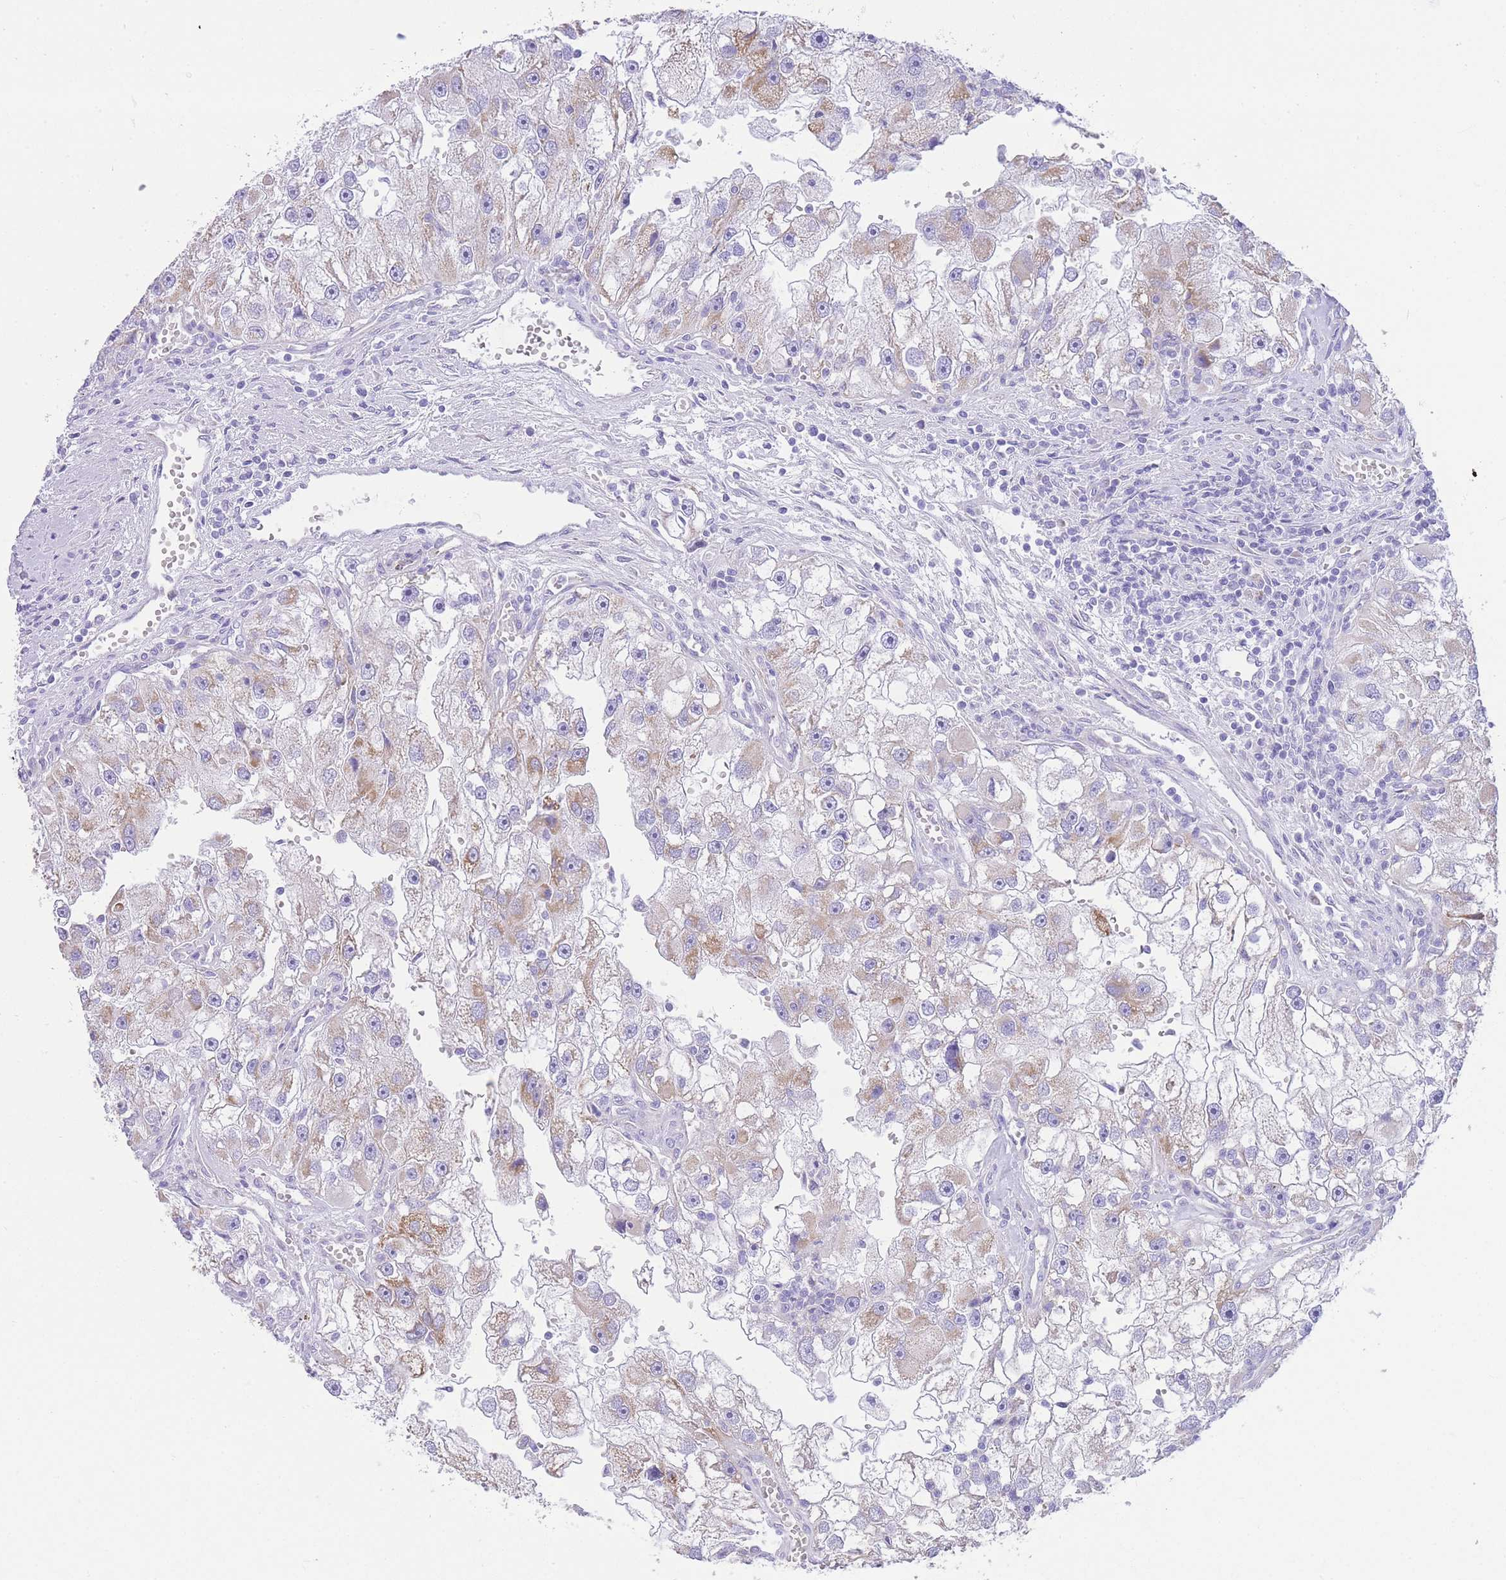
{"staining": {"intensity": "moderate", "quantity": "25%-75%", "location": "cytoplasmic/membranous"}, "tissue": "renal cancer", "cell_type": "Tumor cells", "image_type": "cancer", "snomed": [{"axis": "morphology", "description": "Adenocarcinoma, NOS"}, {"axis": "topography", "description": "Kidney"}], "caption": "High-magnification brightfield microscopy of renal adenocarcinoma stained with DAB (3,3'-diaminobenzidine) (brown) and counterstained with hematoxylin (blue). tumor cells exhibit moderate cytoplasmic/membranous positivity is seen in approximately25%-75% of cells. The protein of interest is stained brown, and the nuclei are stained in blue (DAB IHC with brightfield microscopy, high magnification).", "gene": "ACSM4", "patient": {"sex": "male", "age": 63}}